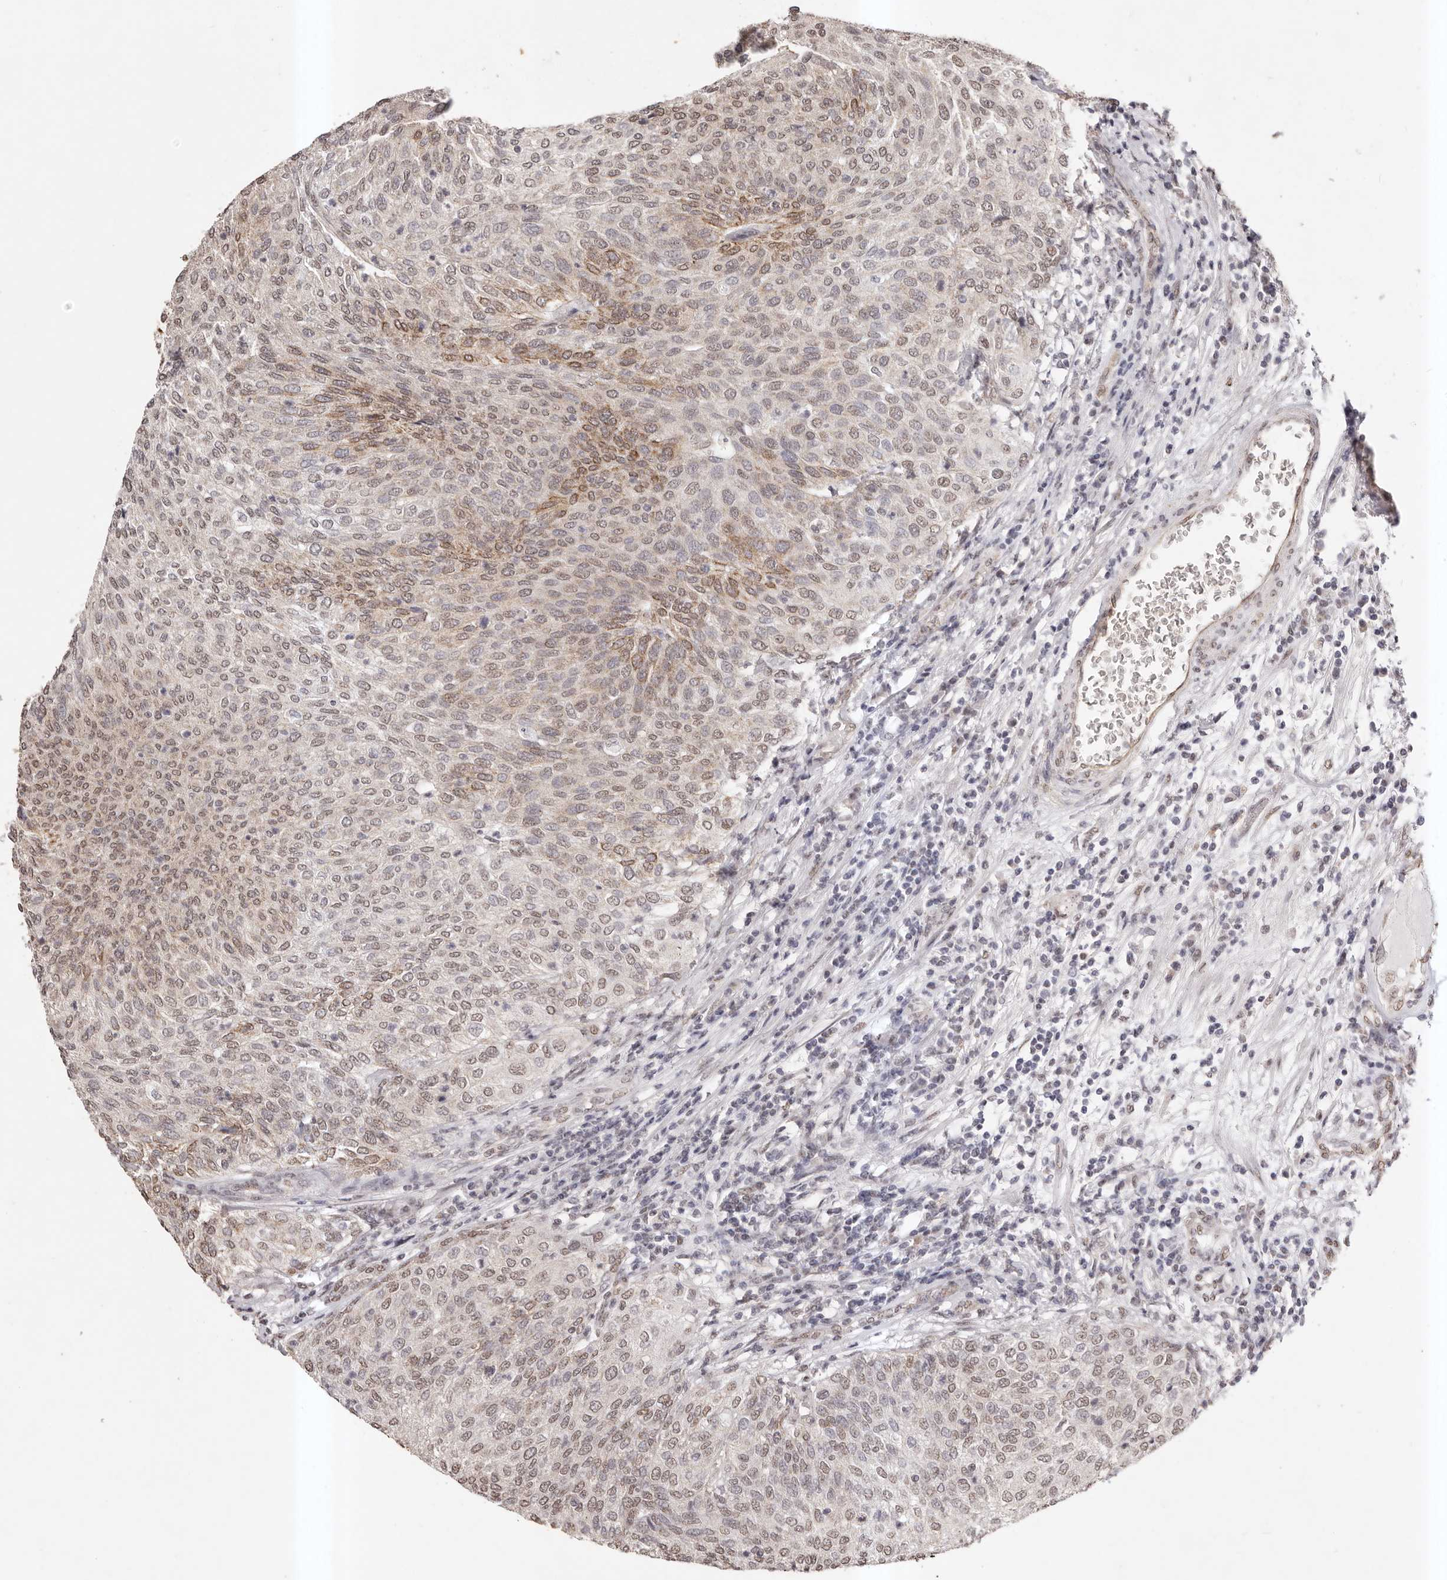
{"staining": {"intensity": "moderate", "quantity": ">75%", "location": "nuclear"}, "tissue": "urothelial cancer", "cell_type": "Tumor cells", "image_type": "cancer", "snomed": [{"axis": "morphology", "description": "Urothelial carcinoma, Low grade"}, {"axis": "topography", "description": "Urinary bladder"}], "caption": "Low-grade urothelial carcinoma tissue reveals moderate nuclear staining in approximately >75% of tumor cells The protein is stained brown, and the nuclei are stained in blue (DAB (3,3'-diaminobenzidine) IHC with brightfield microscopy, high magnification).", "gene": "RPS6KA5", "patient": {"sex": "female", "age": 79}}